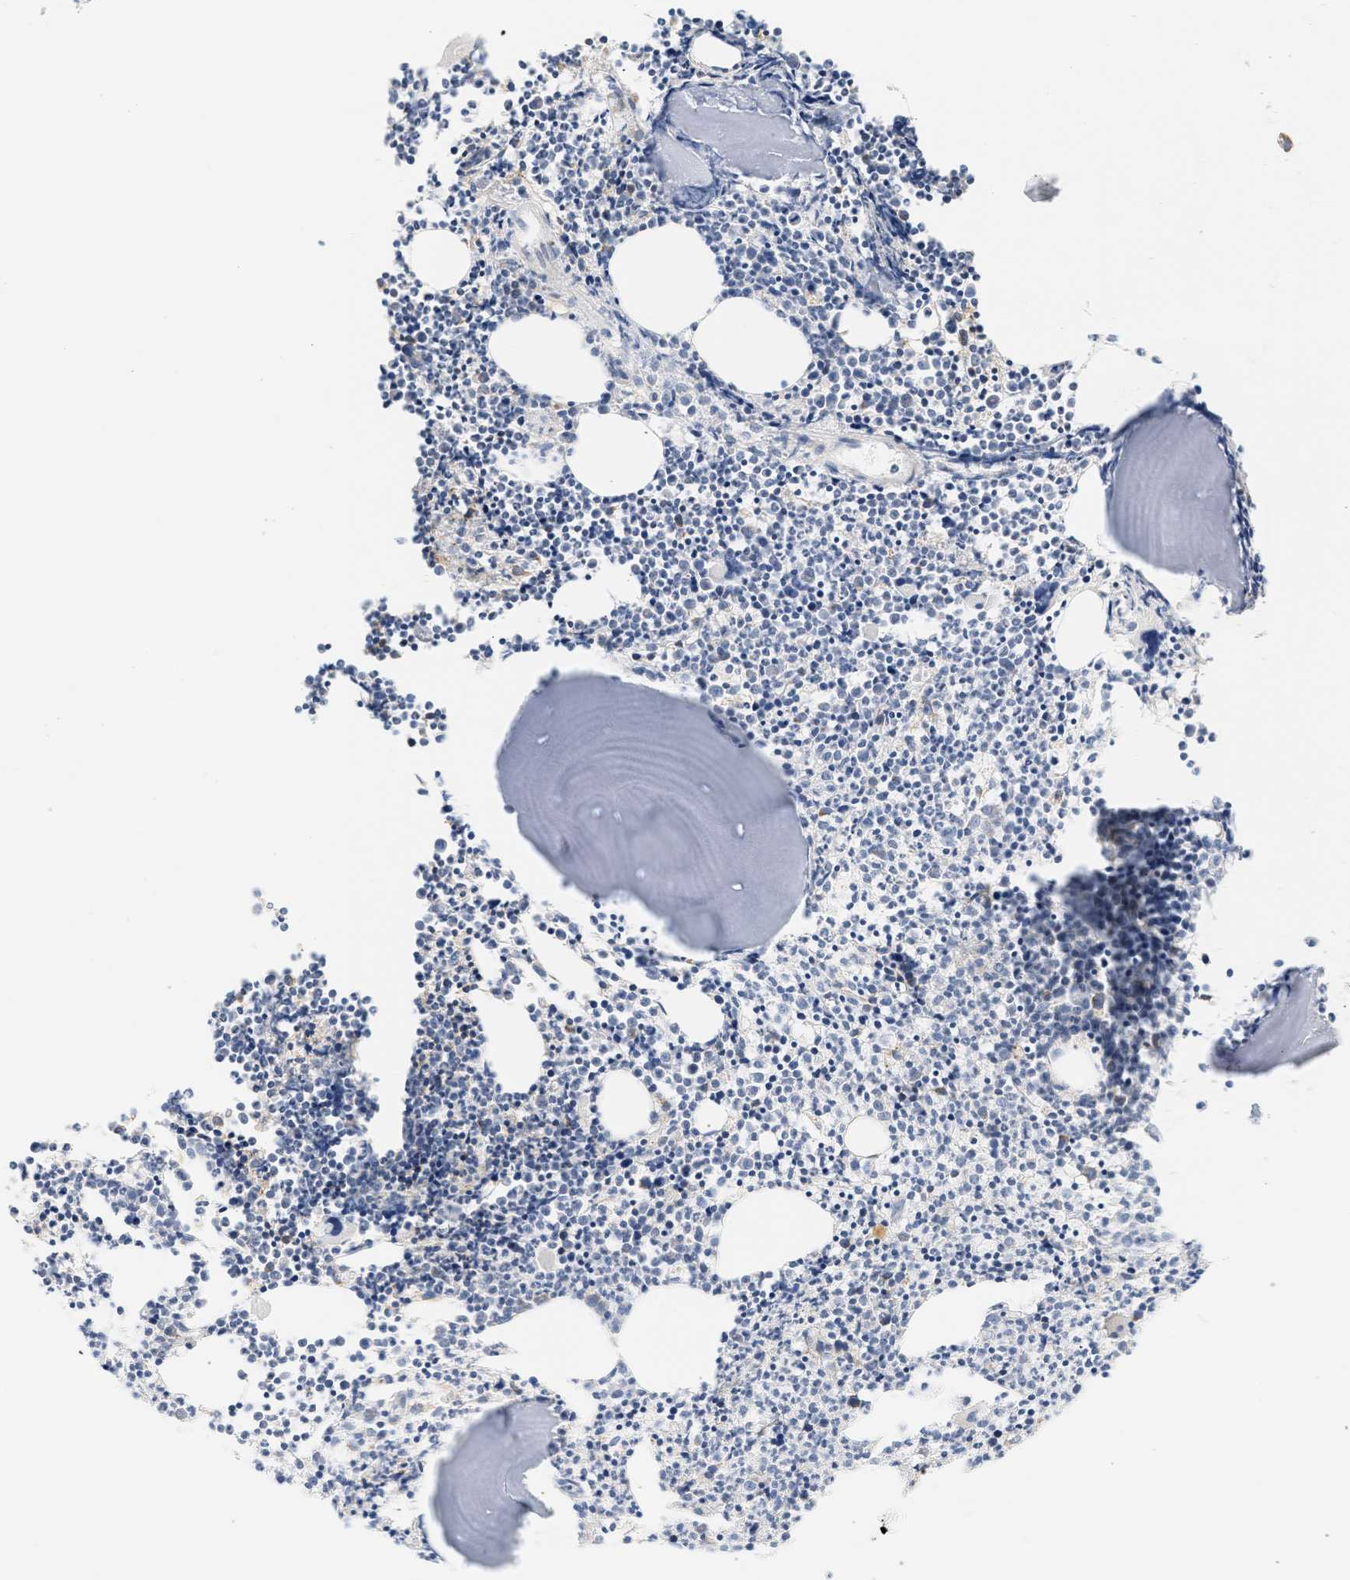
{"staining": {"intensity": "moderate", "quantity": "<25%", "location": "cytoplasmic/membranous"}, "tissue": "bone marrow", "cell_type": "Hematopoietic cells", "image_type": "normal", "snomed": [{"axis": "morphology", "description": "Normal tissue, NOS"}, {"axis": "morphology", "description": "Inflammation, NOS"}, {"axis": "topography", "description": "Bone marrow"}], "caption": "An IHC image of benign tissue is shown. Protein staining in brown shows moderate cytoplasmic/membranous positivity in bone marrow within hematopoietic cells.", "gene": "GRPEL2", "patient": {"sex": "female", "age": 53}}